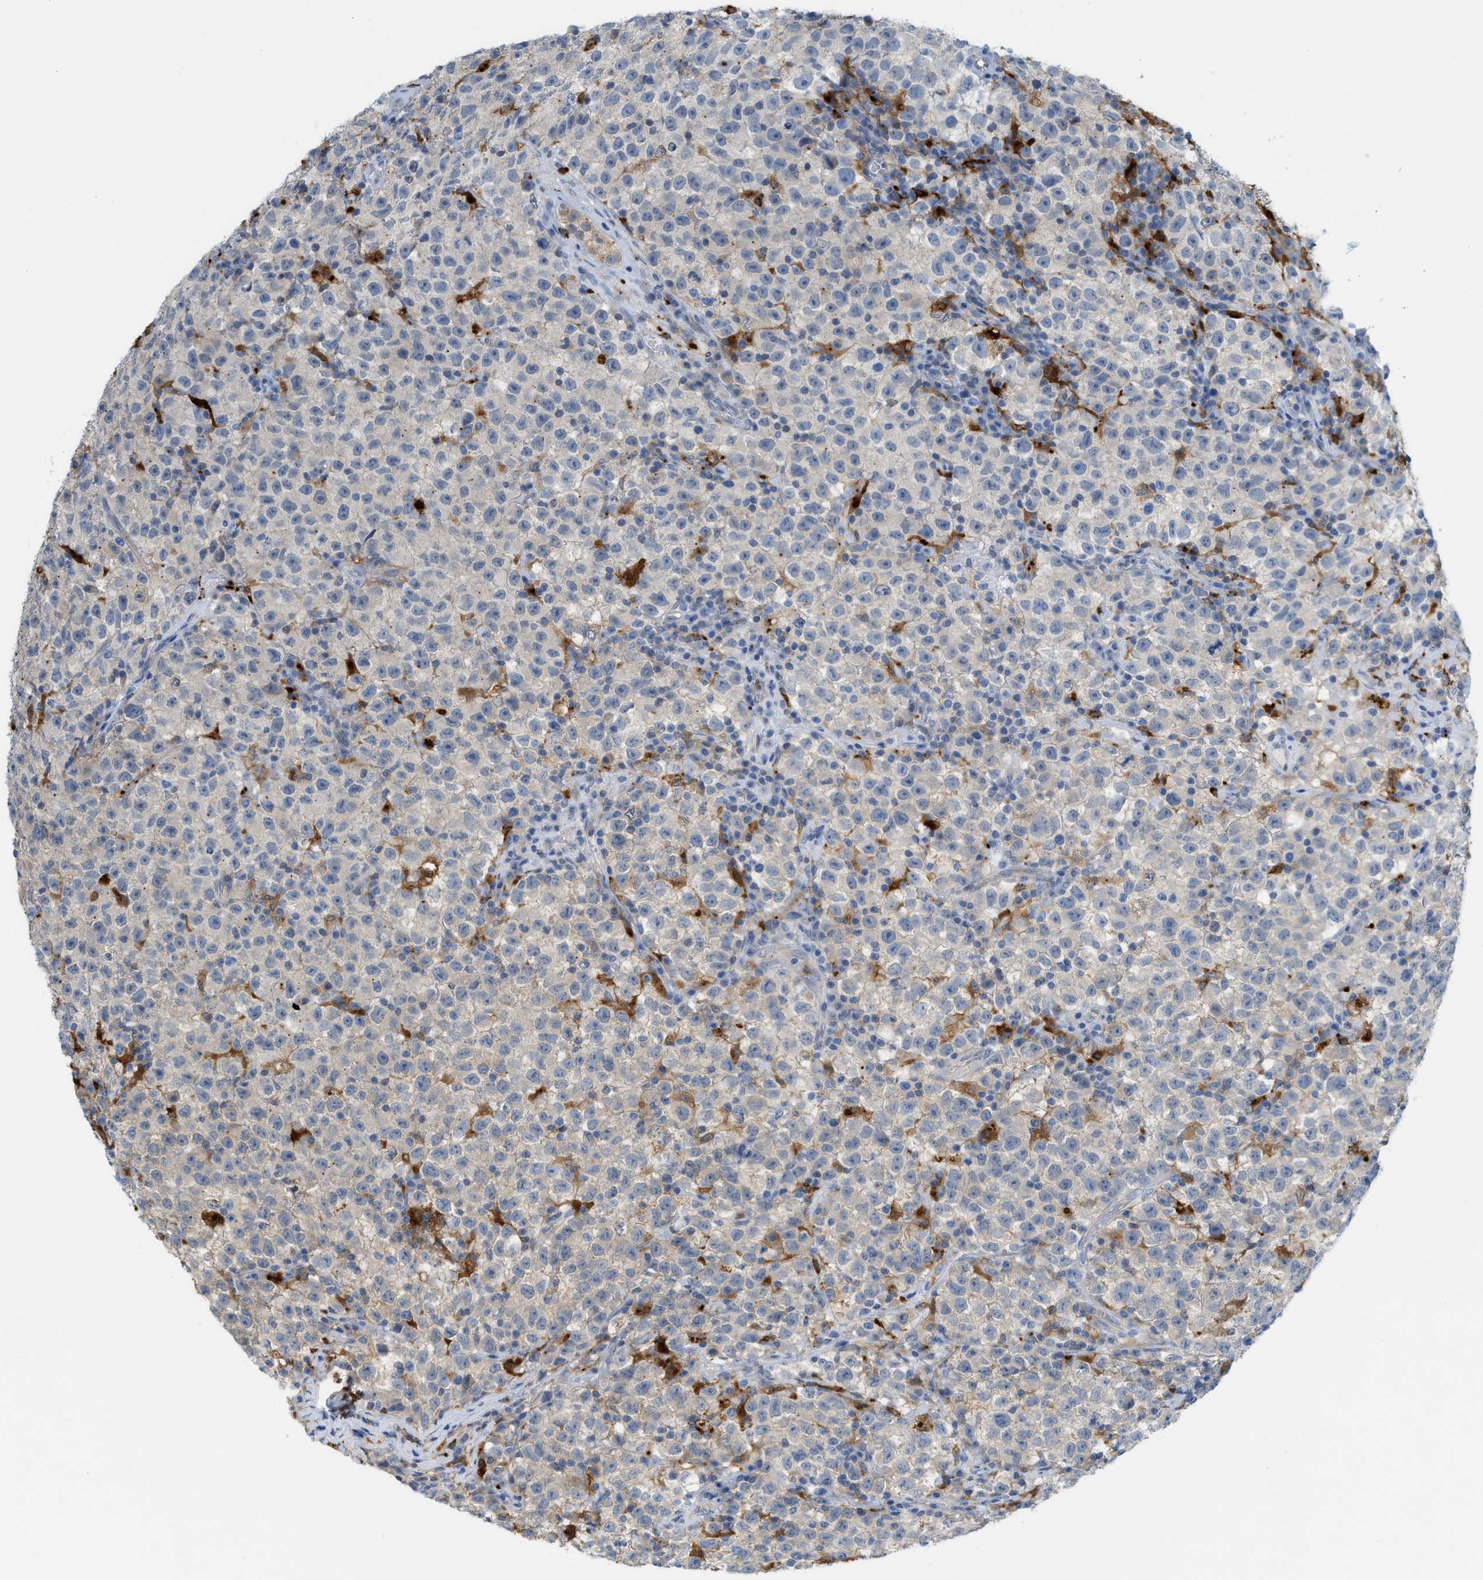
{"staining": {"intensity": "negative", "quantity": "none", "location": "none"}, "tissue": "testis cancer", "cell_type": "Tumor cells", "image_type": "cancer", "snomed": [{"axis": "morphology", "description": "Seminoma, NOS"}, {"axis": "topography", "description": "Testis"}], "caption": "Immunohistochemistry (IHC) histopathology image of testis cancer (seminoma) stained for a protein (brown), which reveals no expression in tumor cells.", "gene": "CSTB", "patient": {"sex": "male", "age": 22}}